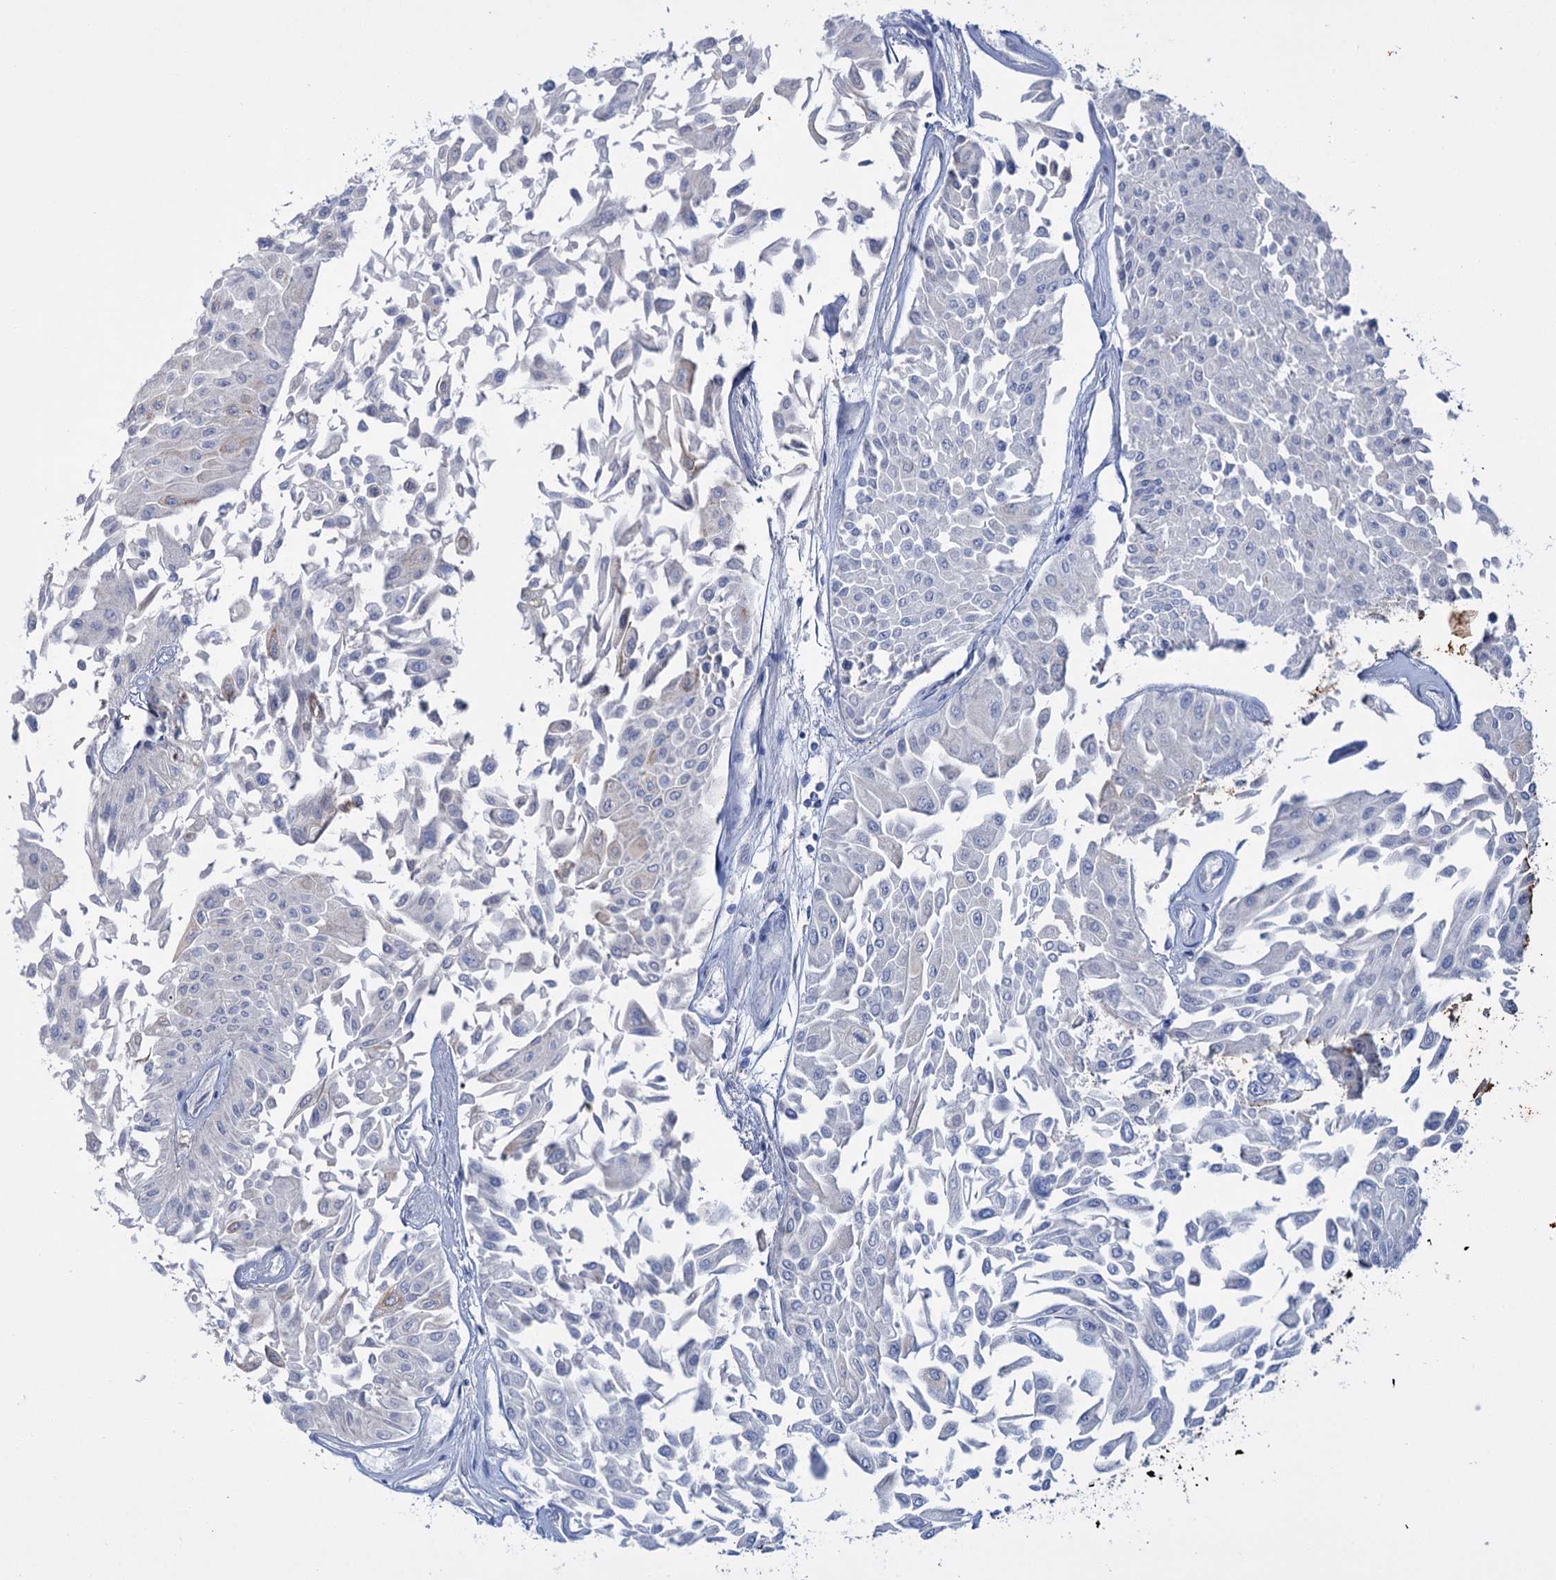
{"staining": {"intensity": "negative", "quantity": "none", "location": "none"}, "tissue": "urothelial cancer", "cell_type": "Tumor cells", "image_type": "cancer", "snomed": [{"axis": "morphology", "description": "Urothelial carcinoma, Low grade"}, {"axis": "topography", "description": "Urinary bladder"}], "caption": "Urothelial cancer was stained to show a protein in brown. There is no significant staining in tumor cells. (Brightfield microscopy of DAB (3,3'-diaminobenzidine) IHC at high magnification).", "gene": "LYZL4", "patient": {"sex": "male", "age": 67}}